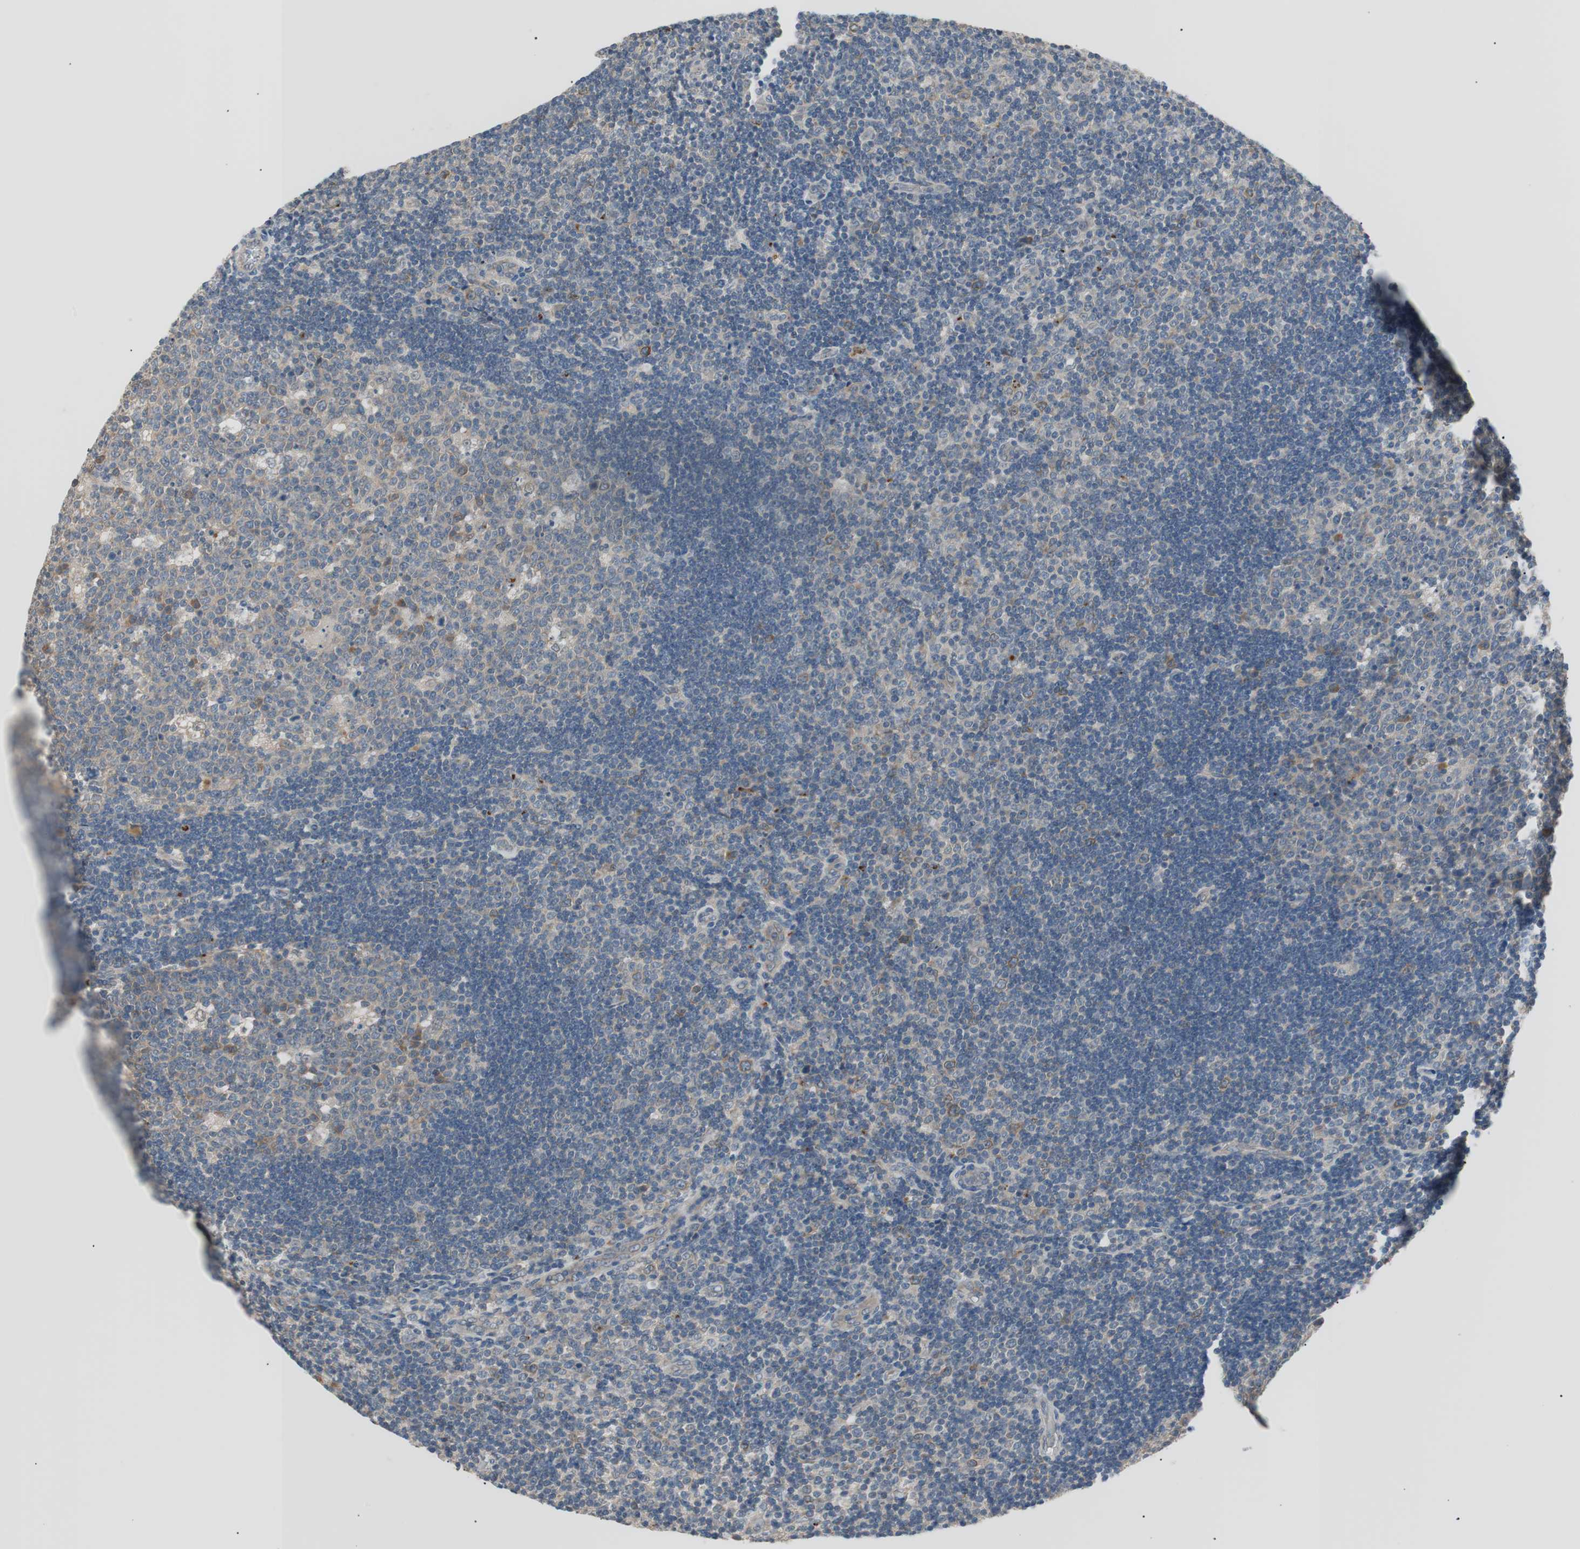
{"staining": {"intensity": "weak", "quantity": "<25%", "location": "cytoplasmic/membranous"}, "tissue": "lymph node", "cell_type": "Germinal center cells", "image_type": "normal", "snomed": [{"axis": "morphology", "description": "Normal tissue, NOS"}, {"axis": "topography", "description": "Lymph node"}, {"axis": "topography", "description": "Salivary gland"}], "caption": "DAB (3,3'-diaminobenzidine) immunohistochemical staining of unremarkable lymph node exhibits no significant staining in germinal center cells.", "gene": "FADS2", "patient": {"sex": "male", "age": 8}}